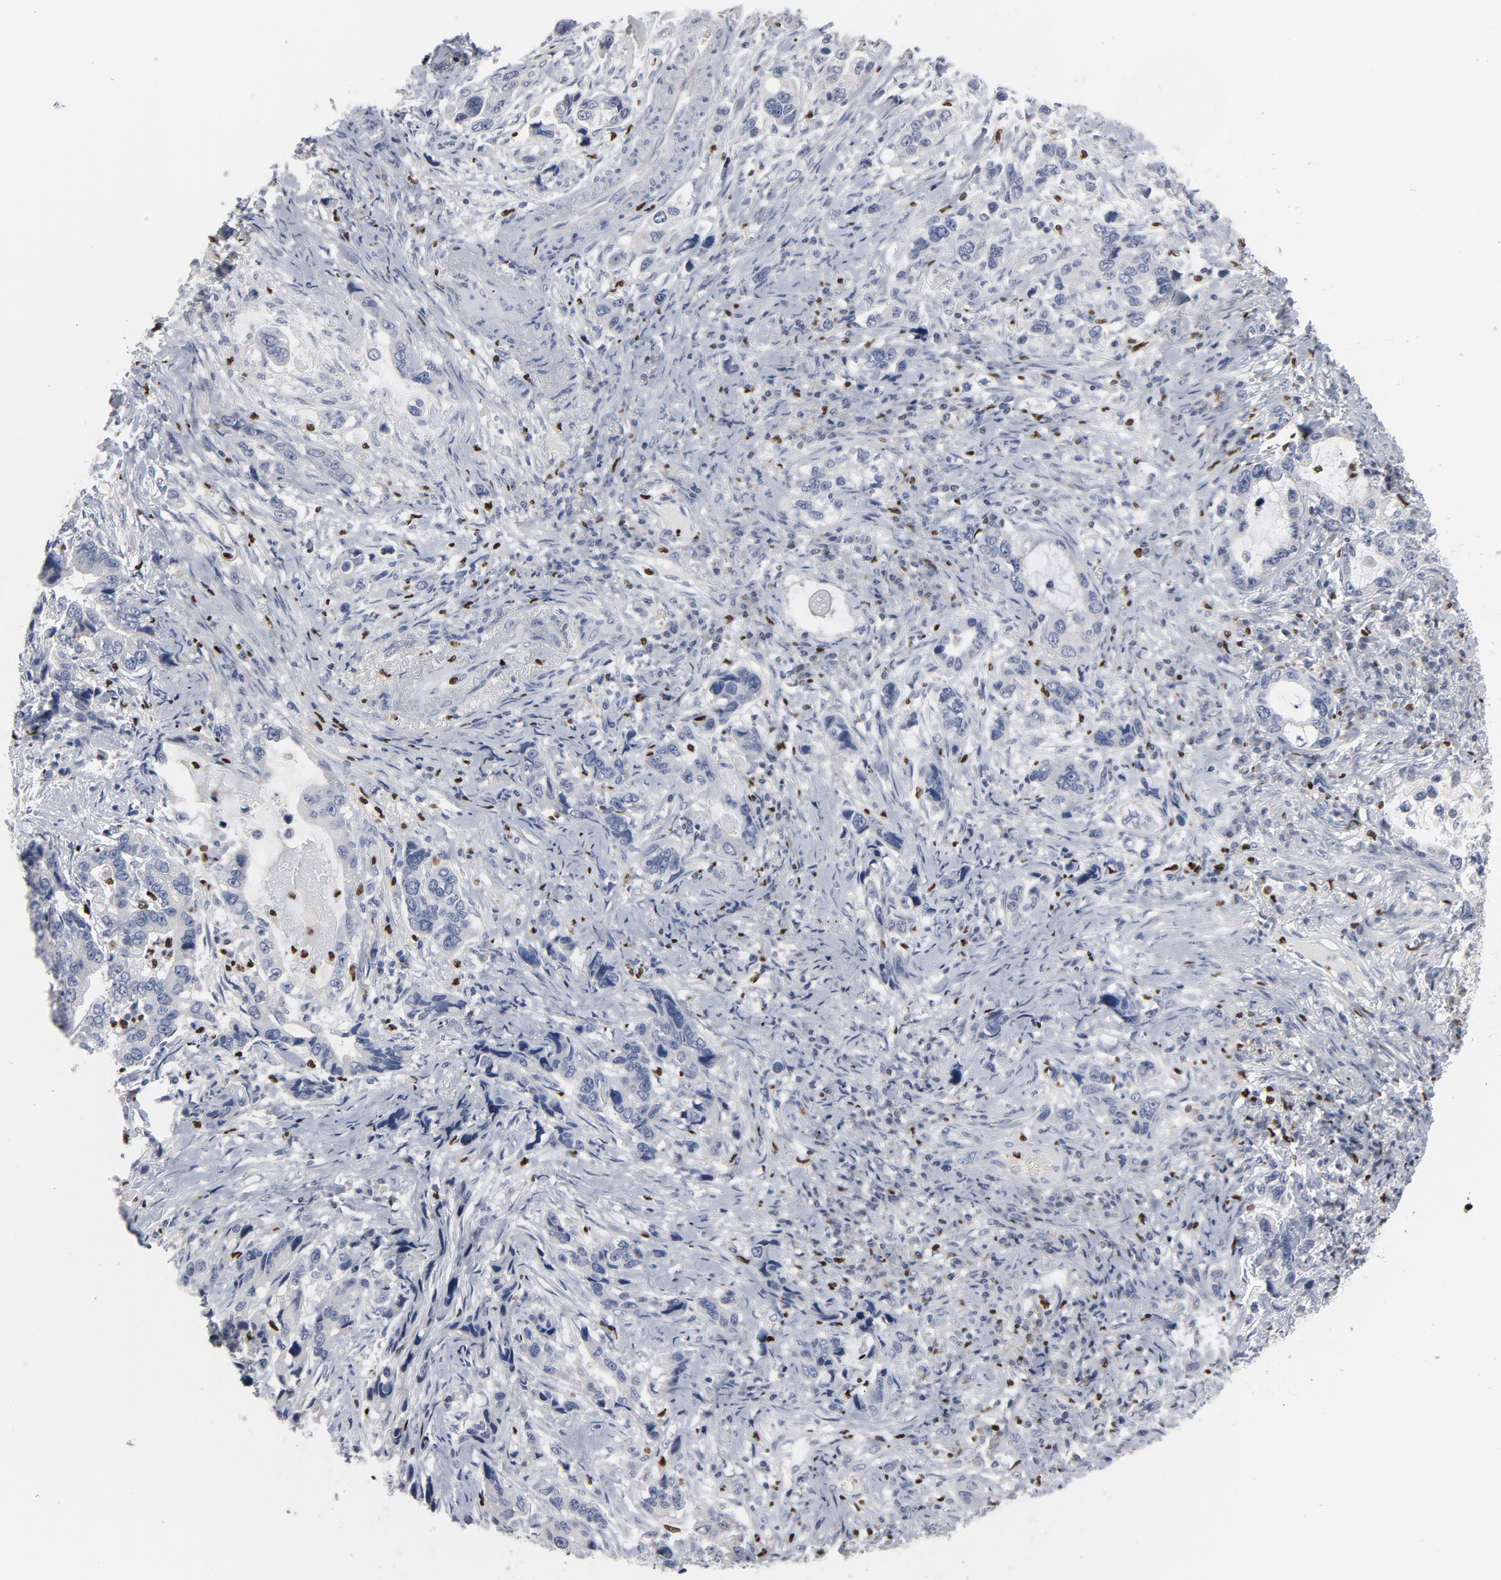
{"staining": {"intensity": "negative", "quantity": "none", "location": "none"}, "tissue": "stomach cancer", "cell_type": "Tumor cells", "image_type": "cancer", "snomed": [{"axis": "morphology", "description": "Adenocarcinoma, NOS"}, {"axis": "topography", "description": "Stomach, lower"}], "caption": "Adenocarcinoma (stomach) was stained to show a protein in brown. There is no significant positivity in tumor cells. Brightfield microscopy of immunohistochemistry stained with DAB (3,3'-diaminobenzidine) (brown) and hematoxylin (blue), captured at high magnification.", "gene": "SPI1", "patient": {"sex": "female", "age": 93}}